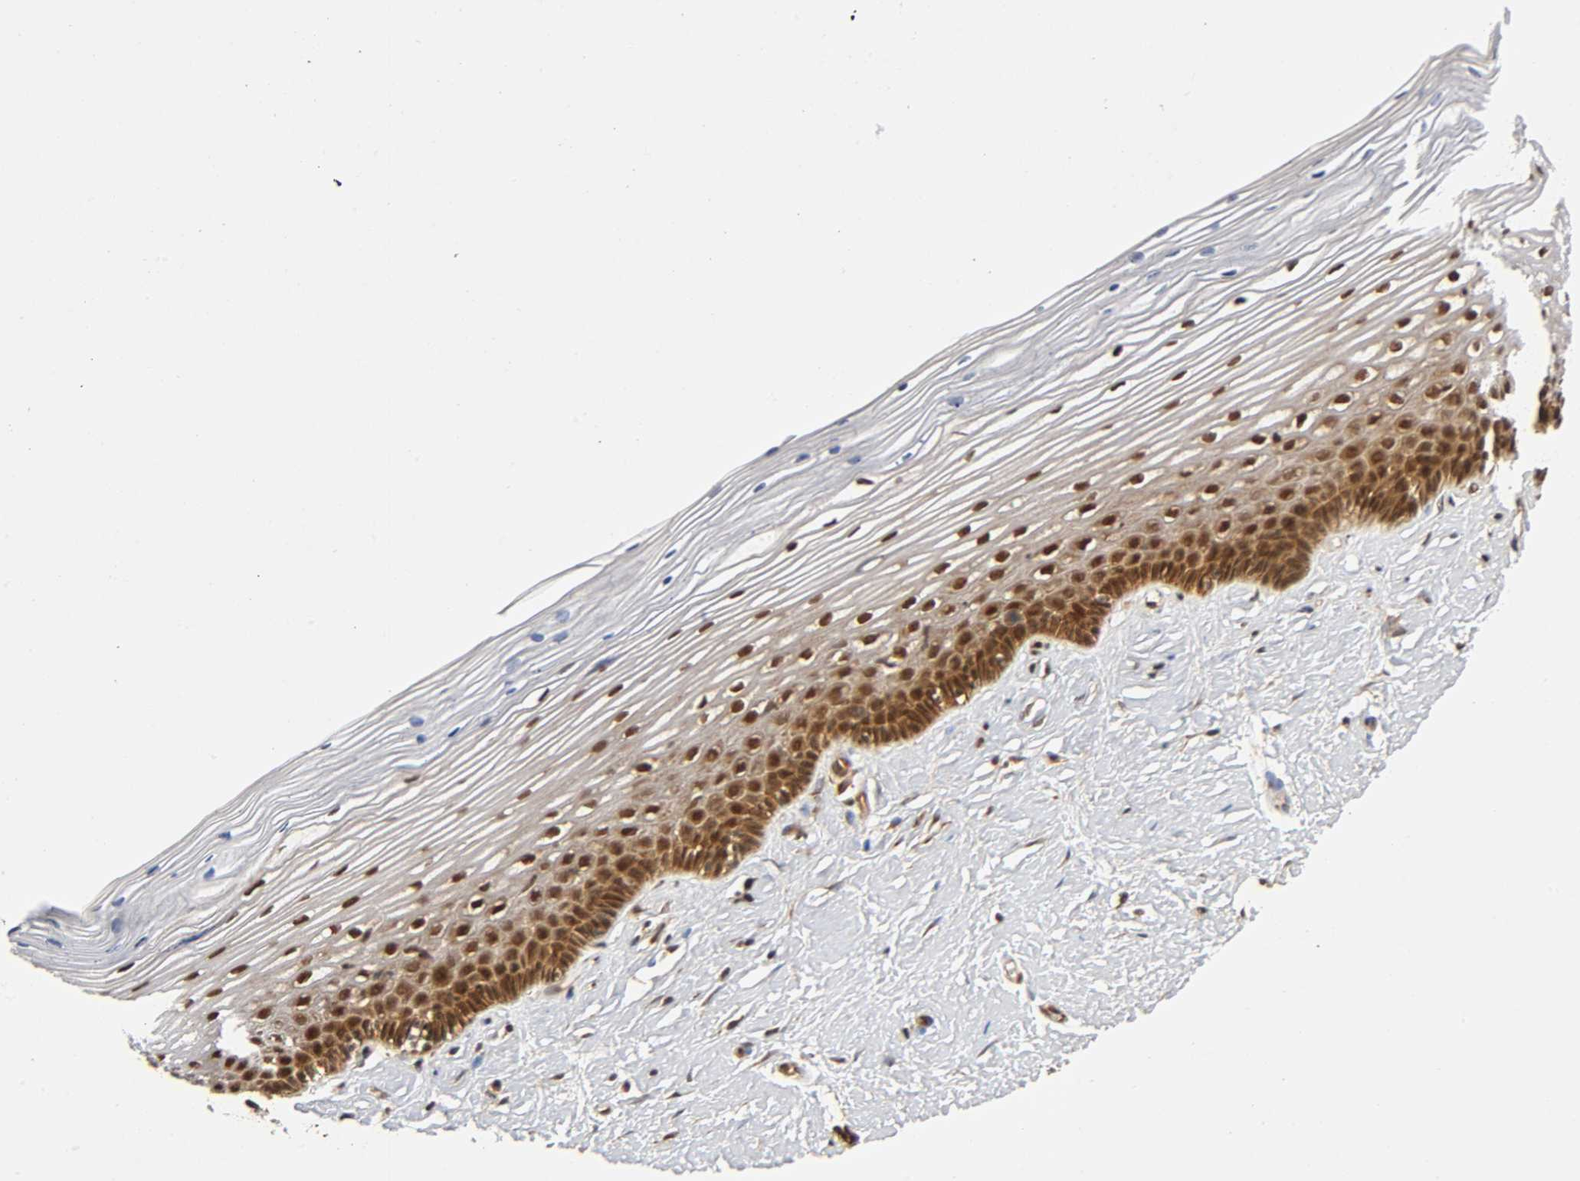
{"staining": {"intensity": "moderate", "quantity": ">75%", "location": "cytoplasmic/membranous,nuclear"}, "tissue": "cervix", "cell_type": "Glandular cells", "image_type": "normal", "snomed": [{"axis": "morphology", "description": "Normal tissue, NOS"}, {"axis": "topography", "description": "Cervix"}], "caption": "Cervix was stained to show a protein in brown. There is medium levels of moderate cytoplasmic/membranous,nuclear staining in about >75% of glandular cells. The staining was performed using DAB, with brown indicating positive protein expression. Nuclei are stained blue with hematoxylin.", "gene": "IQCJ", "patient": {"sex": "female", "age": 40}}